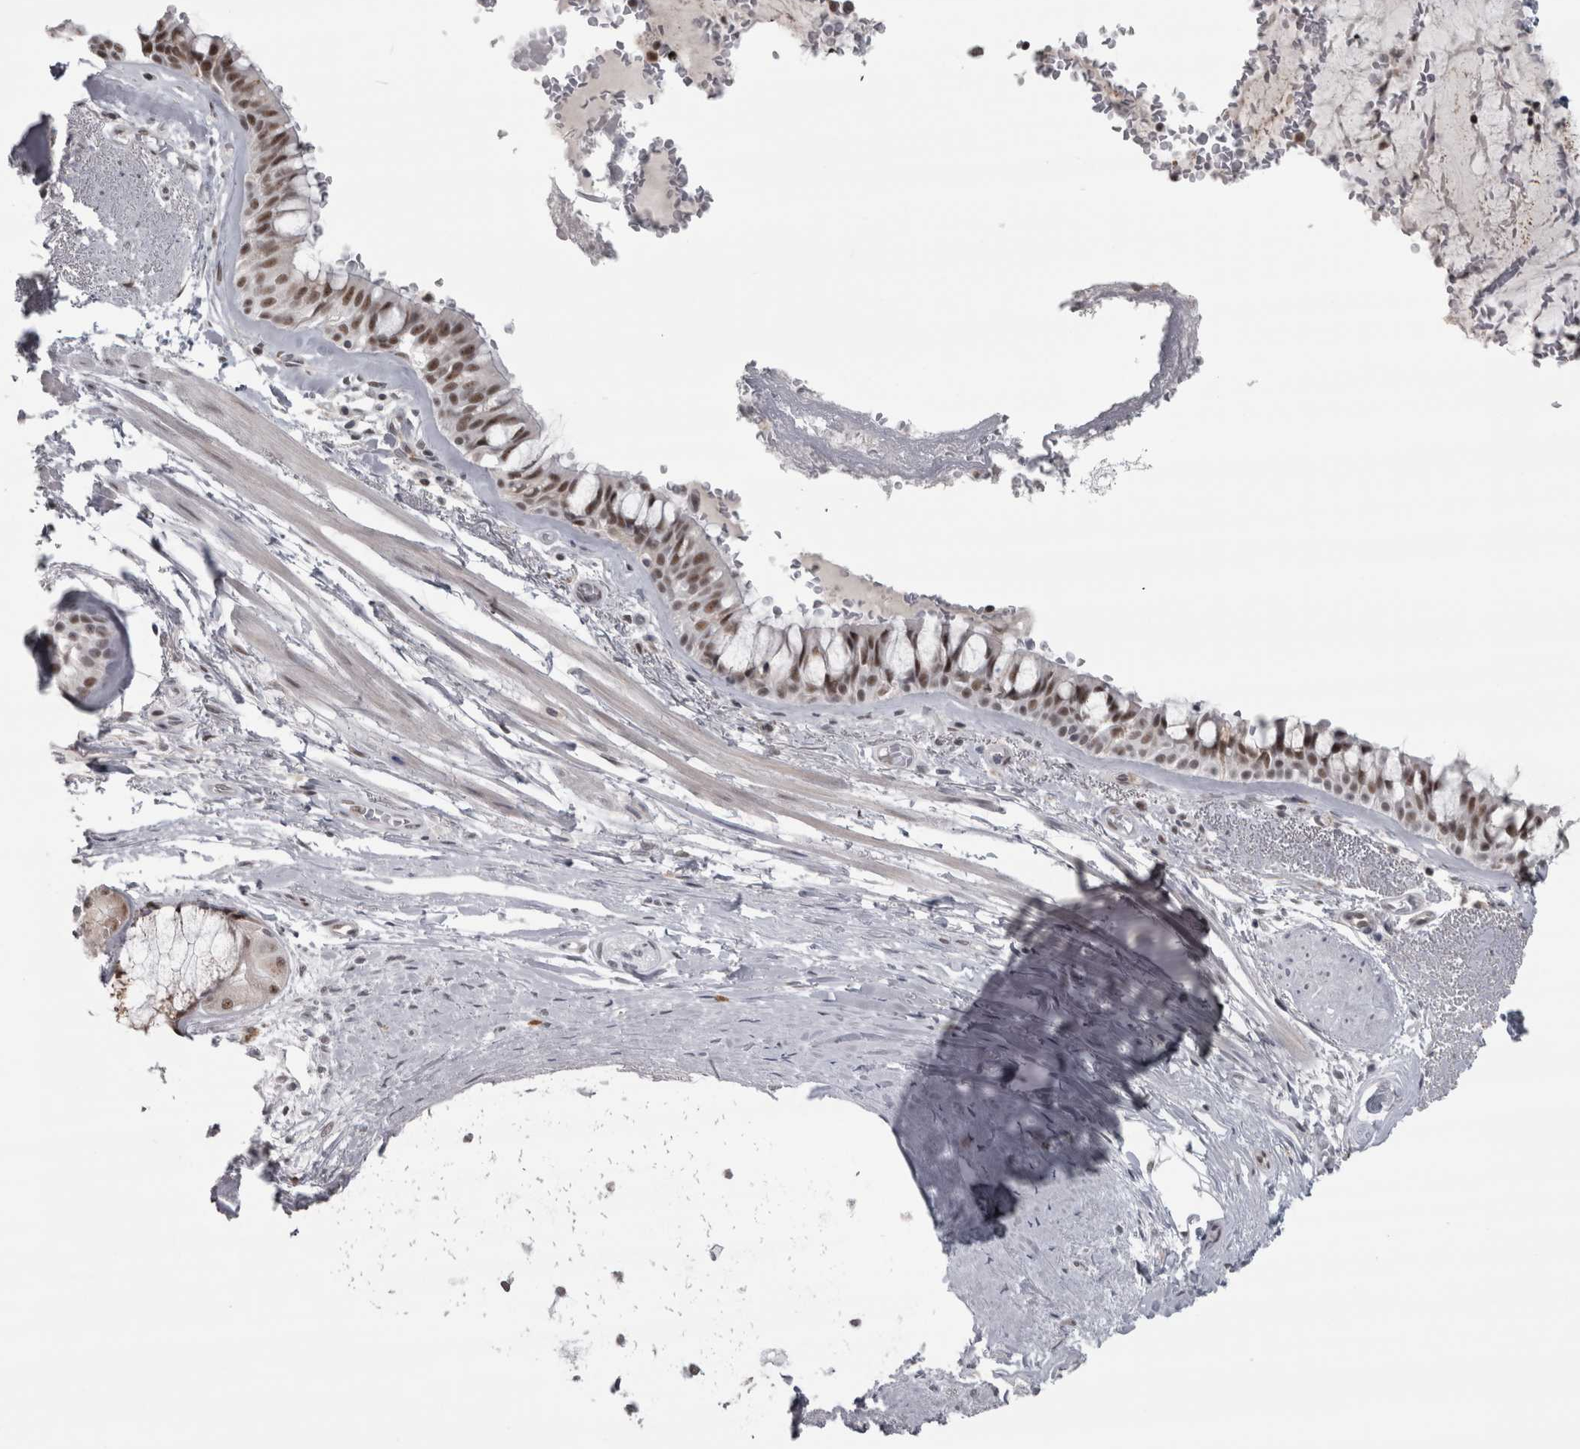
{"staining": {"intensity": "moderate", "quantity": ">75%", "location": "nuclear"}, "tissue": "bronchus", "cell_type": "Respiratory epithelial cells", "image_type": "normal", "snomed": [{"axis": "morphology", "description": "Normal tissue, NOS"}, {"axis": "topography", "description": "Bronchus"}], "caption": "DAB (3,3'-diaminobenzidine) immunohistochemical staining of unremarkable human bronchus displays moderate nuclear protein expression in about >75% of respiratory epithelial cells.", "gene": "MICU3", "patient": {"sex": "male", "age": 66}}